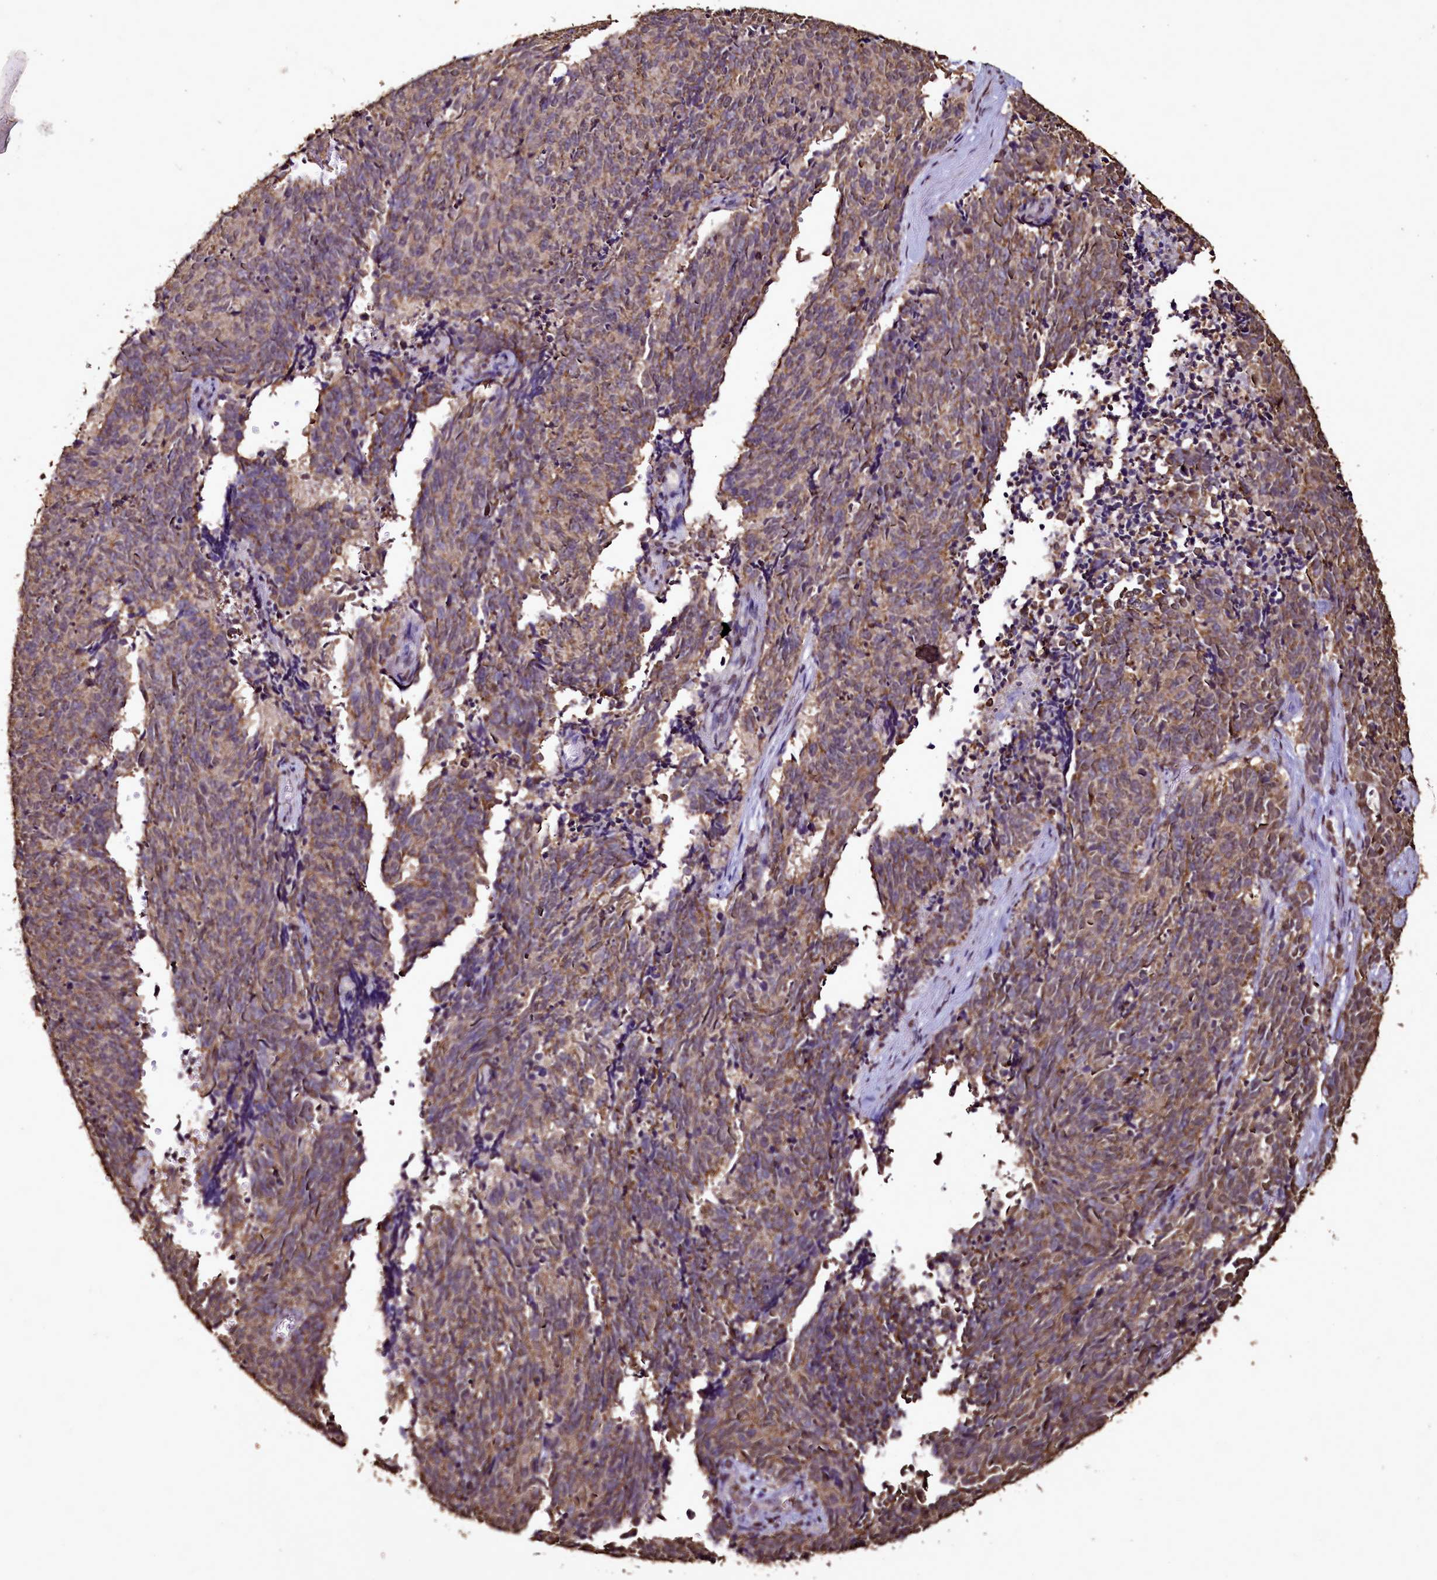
{"staining": {"intensity": "moderate", "quantity": ">75%", "location": "cytoplasmic/membranous"}, "tissue": "cervical cancer", "cell_type": "Tumor cells", "image_type": "cancer", "snomed": [{"axis": "morphology", "description": "Squamous cell carcinoma, NOS"}, {"axis": "topography", "description": "Cervix"}], "caption": "Tumor cells display medium levels of moderate cytoplasmic/membranous staining in about >75% of cells in cervical squamous cell carcinoma. The staining was performed using DAB (3,3'-diaminobenzidine), with brown indicating positive protein expression. Nuclei are stained blue with hematoxylin.", "gene": "TRIP6", "patient": {"sex": "female", "age": 29}}